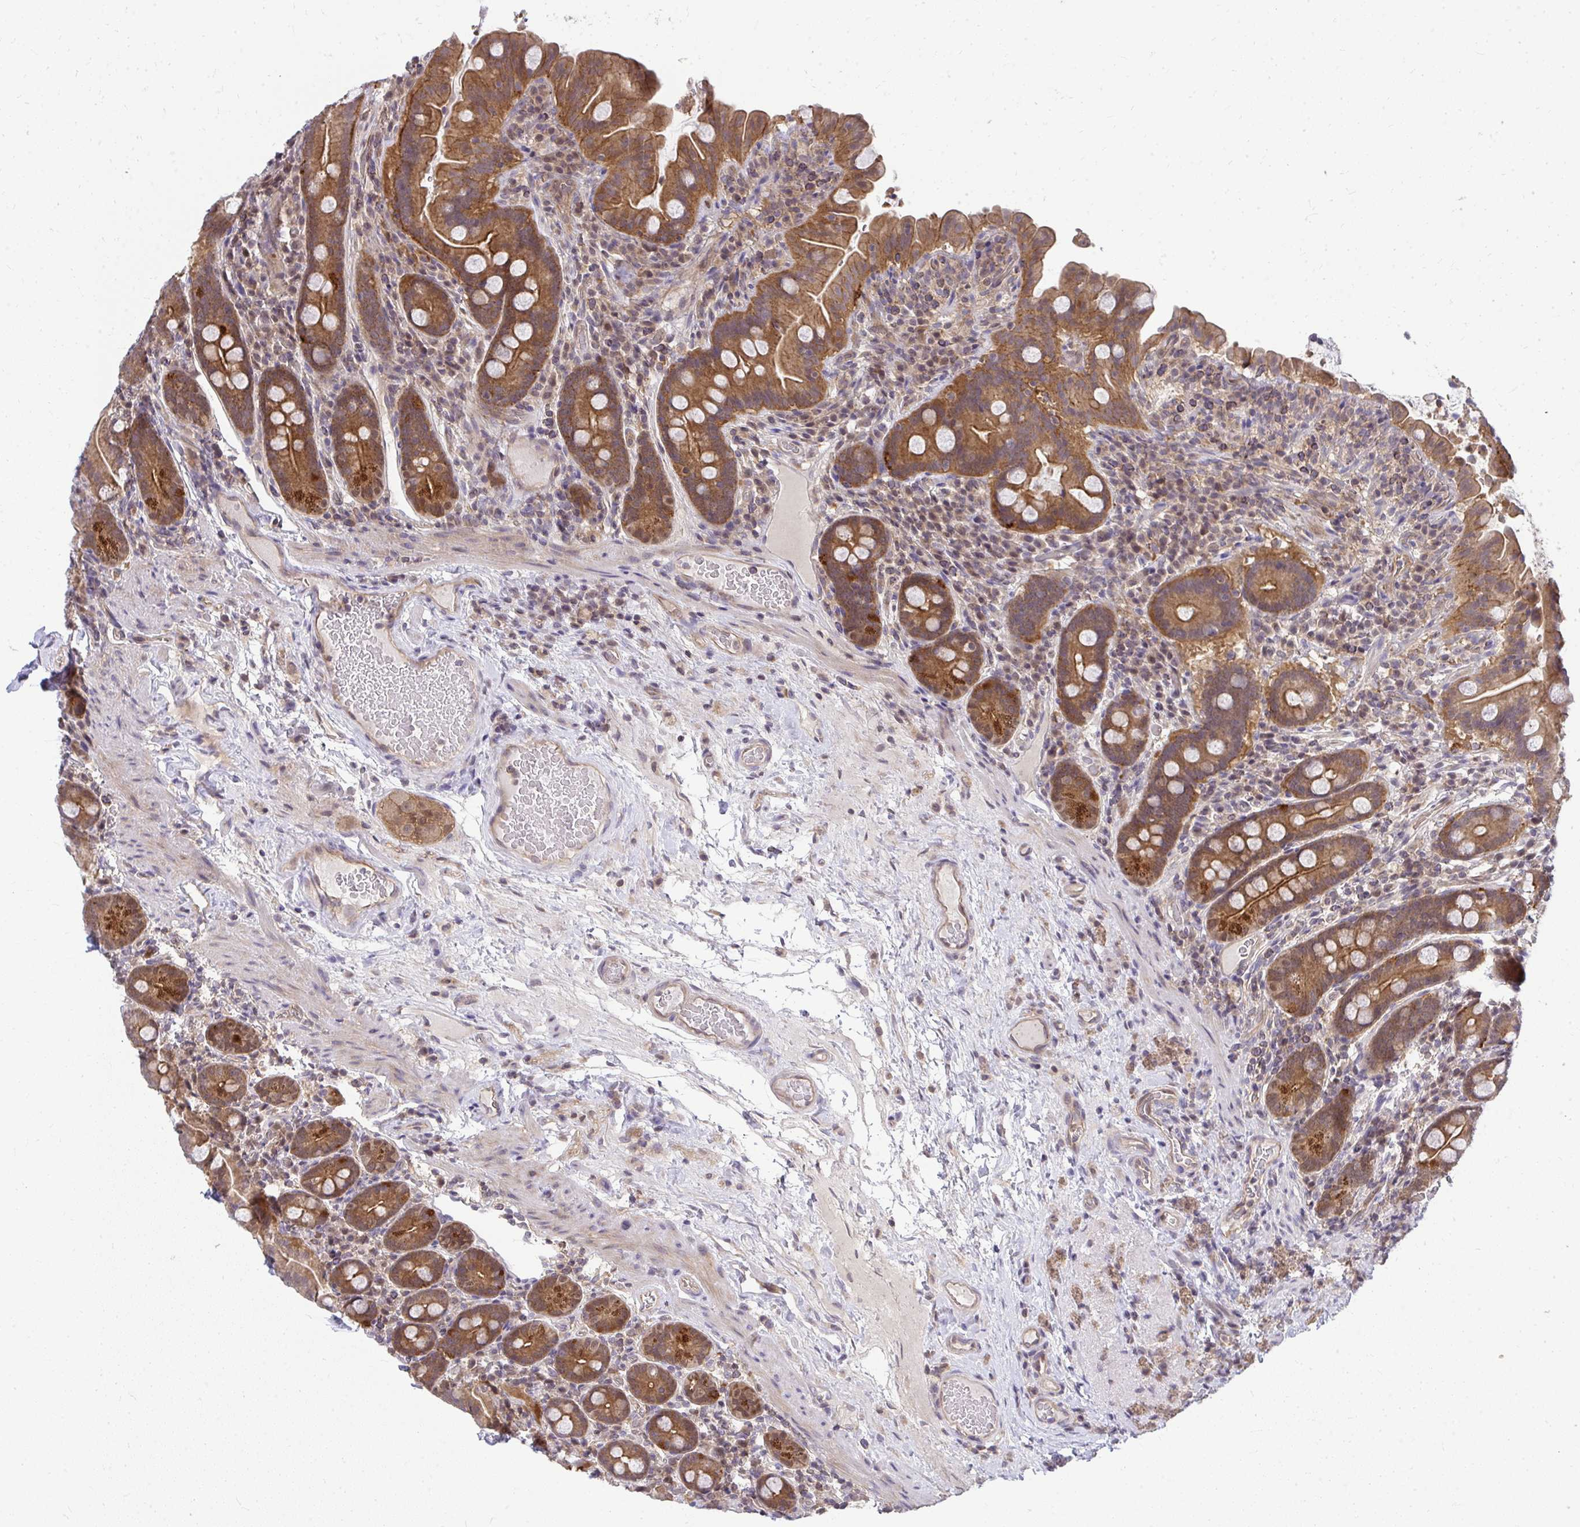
{"staining": {"intensity": "strong", "quantity": ">75%", "location": "cytoplasmic/membranous"}, "tissue": "small intestine", "cell_type": "Glandular cells", "image_type": "normal", "snomed": [{"axis": "morphology", "description": "Normal tissue, NOS"}, {"axis": "topography", "description": "Small intestine"}], "caption": "The image reveals immunohistochemical staining of normal small intestine. There is strong cytoplasmic/membranous positivity is present in about >75% of glandular cells.", "gene": "HDHD2", "patient": {"sex": "male", "age": 26}}